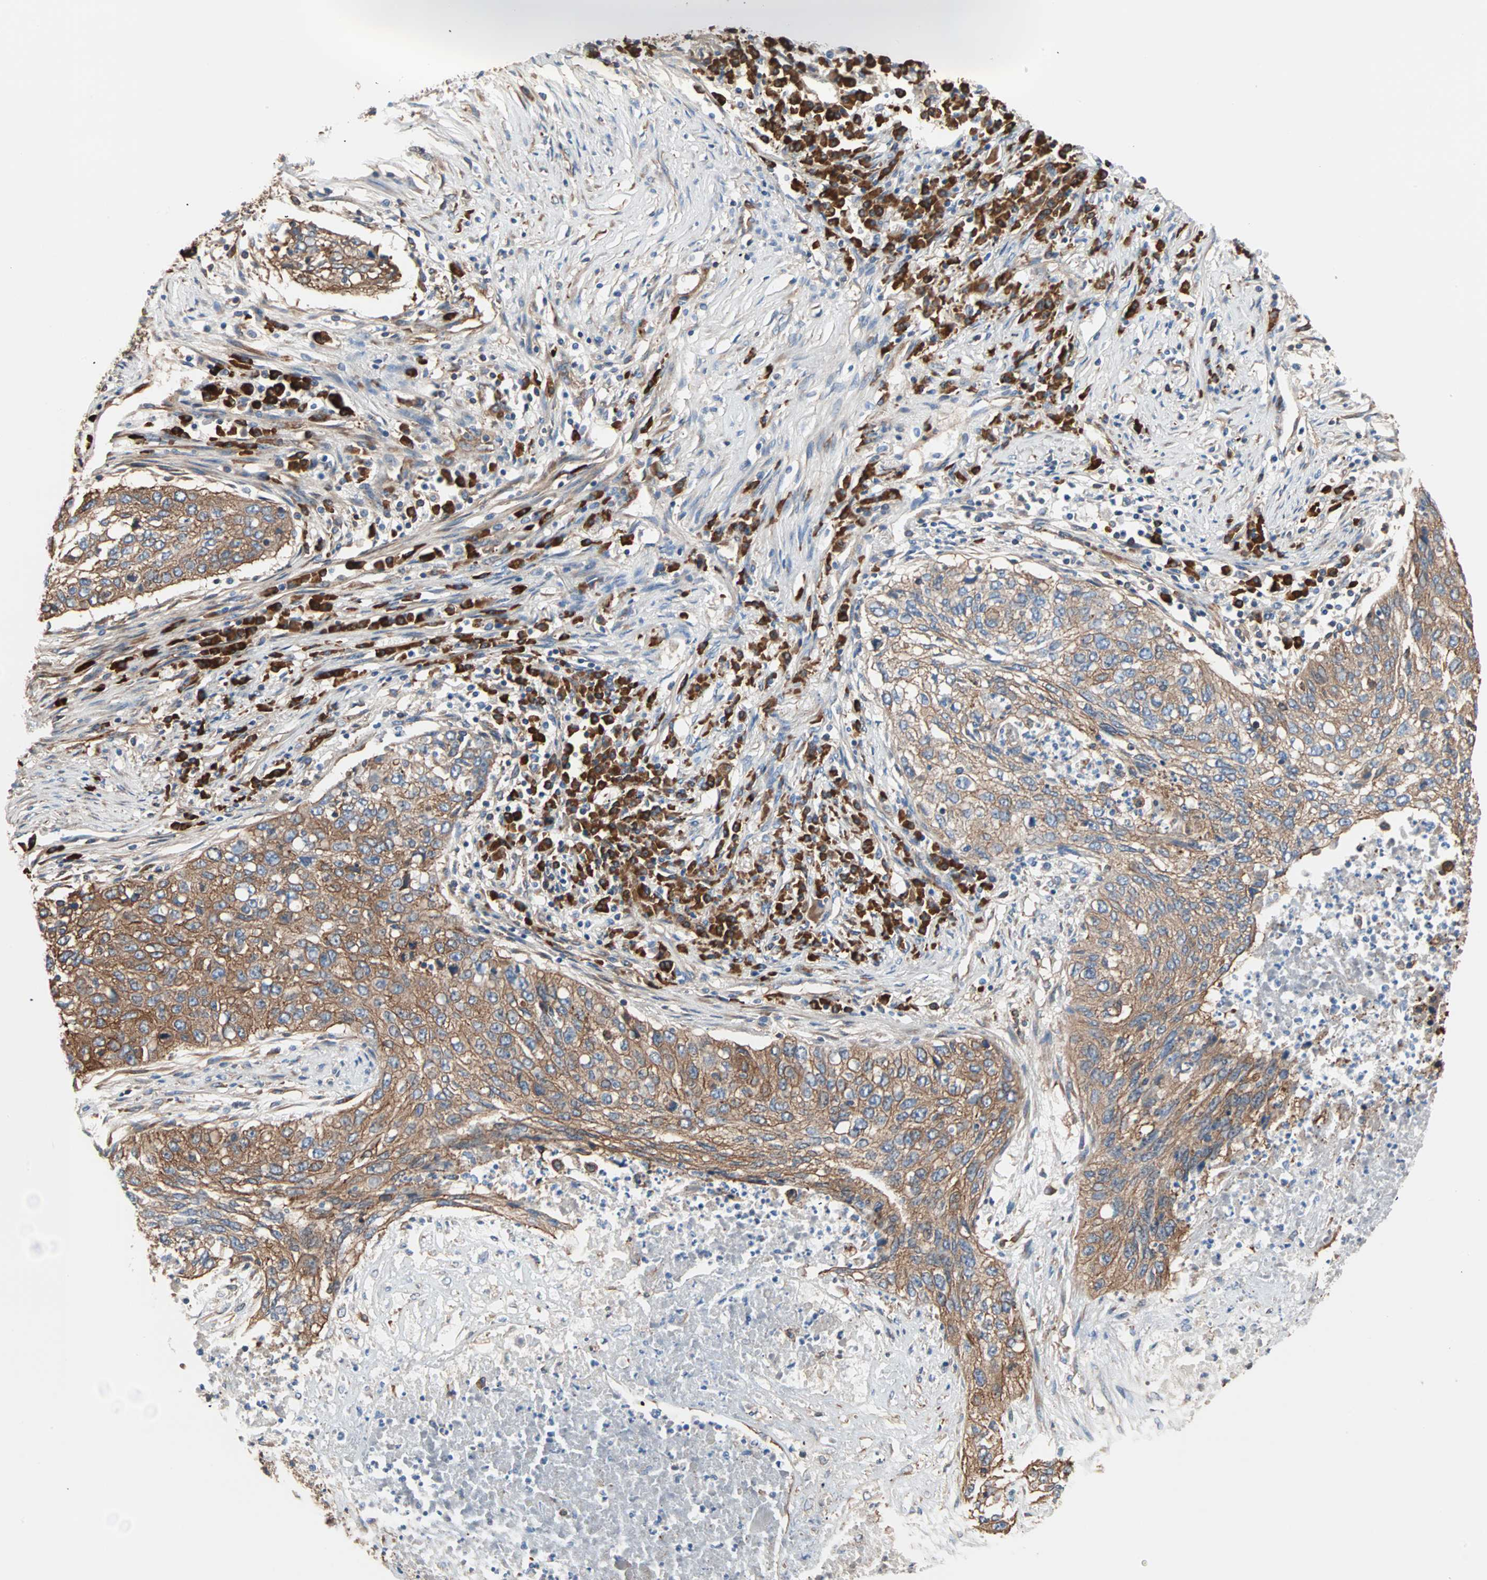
{"staining": {"intensity": "strong", "quantity": ">75%", "location": "cytoplasmic/membranous"}, "tissue": "lung cancer", "cell_type": "Tumor cells", "image_type": "cancer", "snomed": [{"axis": "morphology", "description": "Squamous cell carcinoma, NOS"}, {"axis": "topography", "description": "Lung"}], "caption": "This is a photomicrograph of immunohistochemistry staining of lung squamous cell carcinoma, which shows strong staining in the cytoplasmic/membranous of tumor cells.", "gene": "EEF2", "patient": {"sex": "female", "age": 63}}